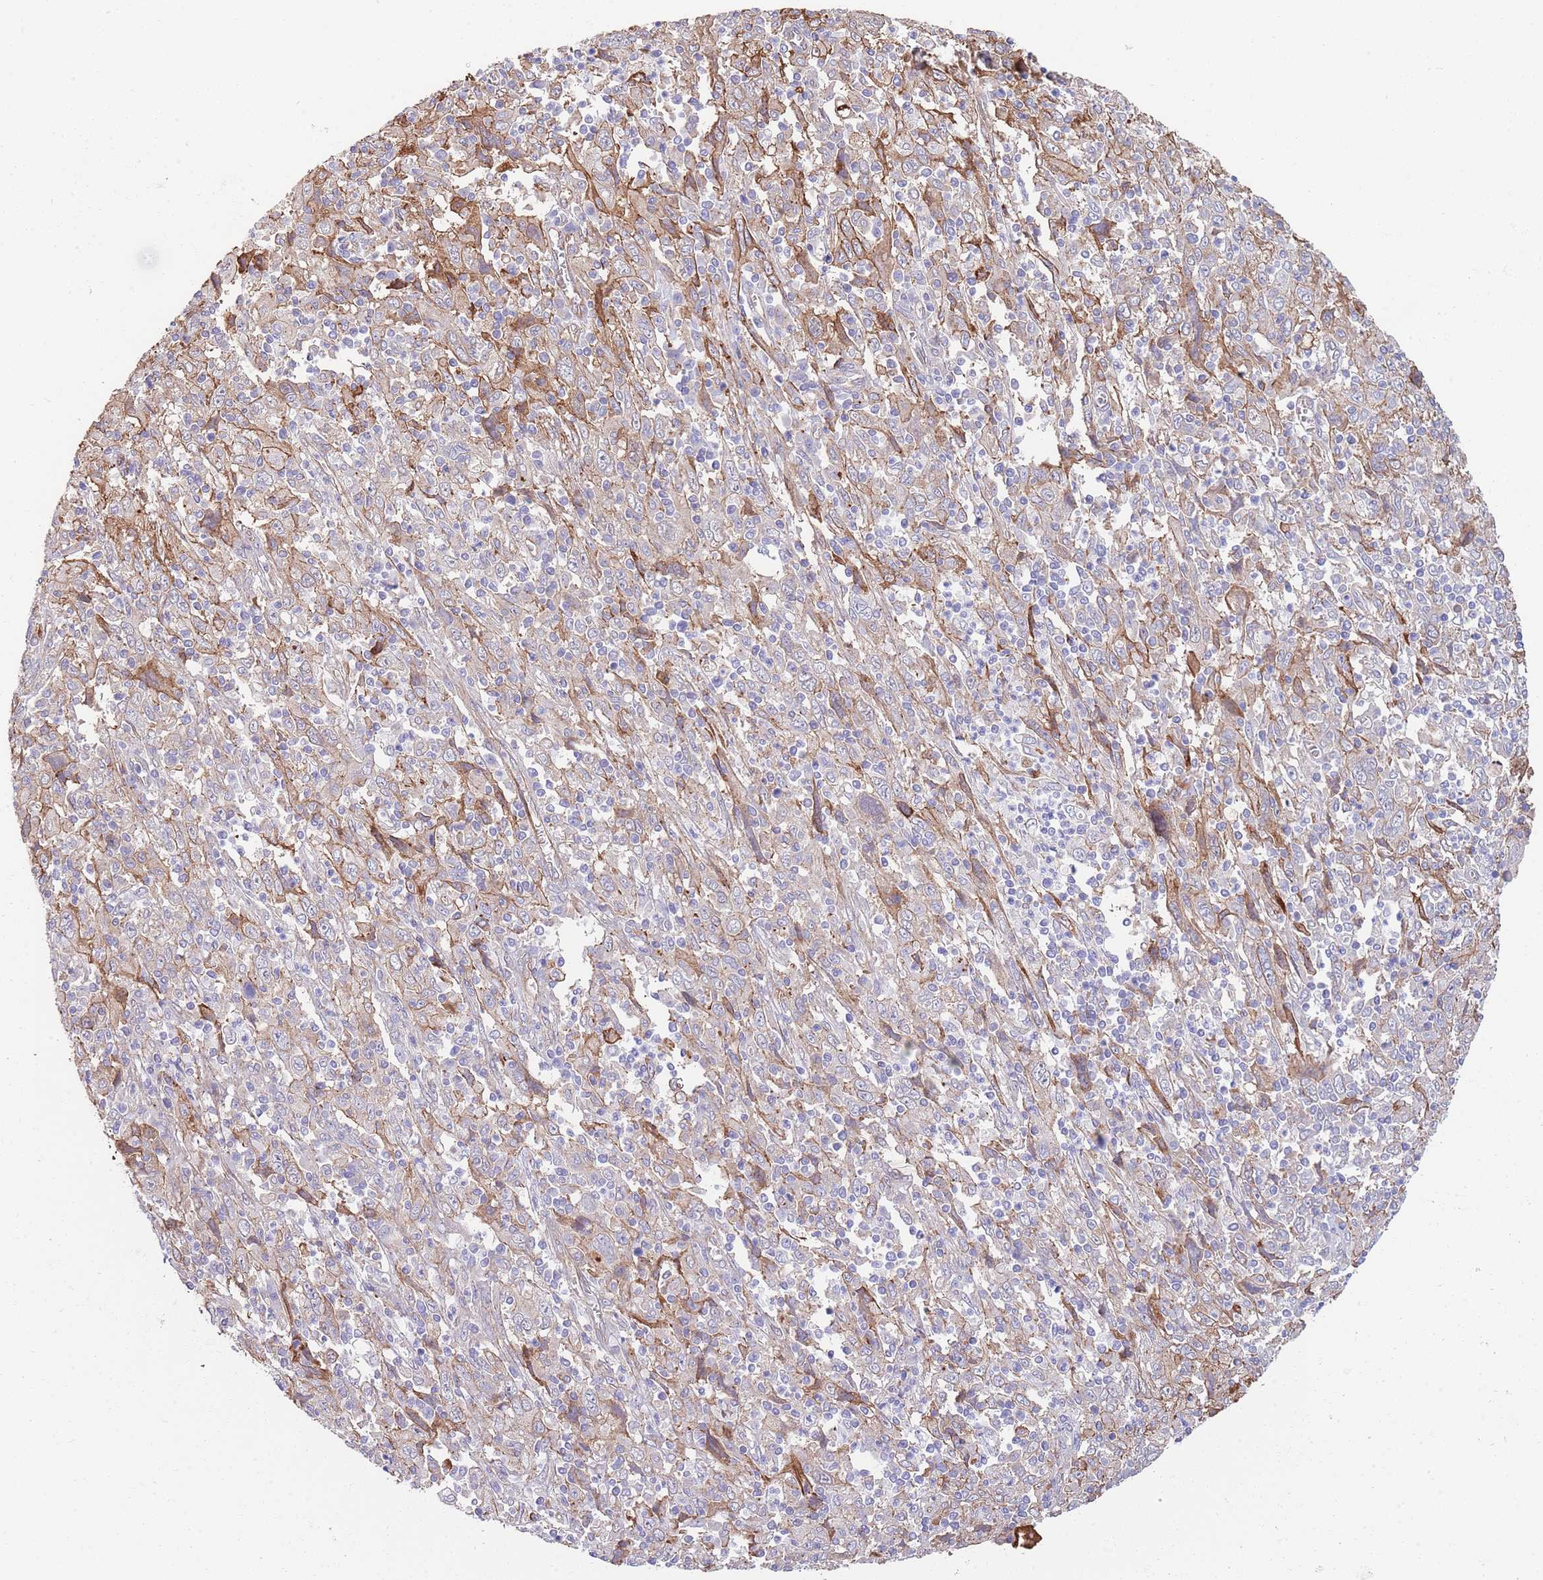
{"staining": {"intensity": "weak", "quantity": ">75%", "location": "cytoplasmic/membranous"}, "tissue": "cervical cancer", "cell_type": "Tumor cells", "image_type": "cancer", "snomed": [{"axis": "morphology", "description": "Squamous cell carcinoma, NOS"}, {"axis": "topography", "description": "Cervix"}], "caption": "Immunohistochemistry (DAB) staining of squamous cell carcinoma (cervical) exhibits weak cytoplasmic/membranous protein expression in approximately >75% of tumor cells.", "gene": "BPNT1", "patient": {"sex": "female", "age": 46}}